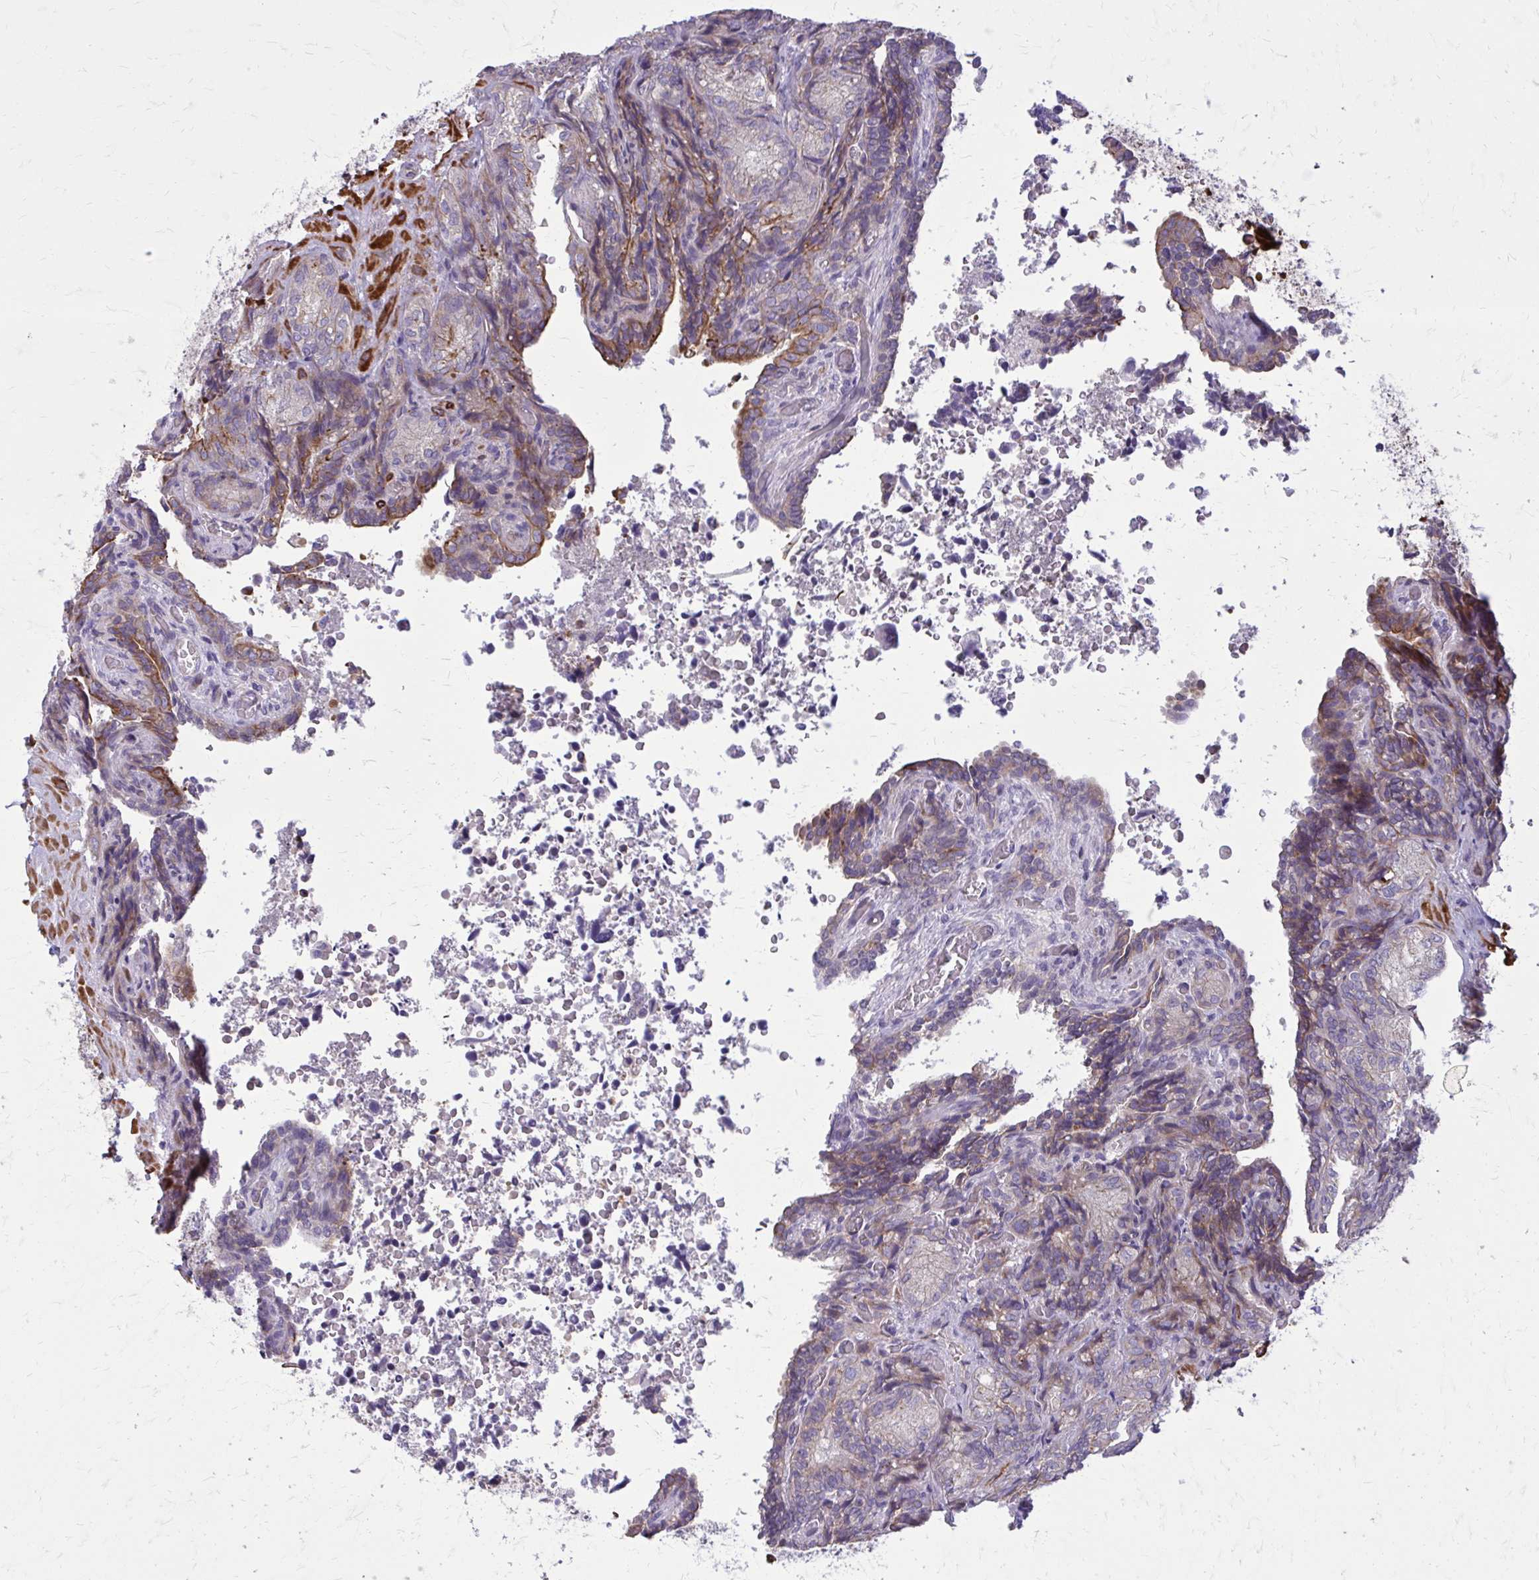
{"staining": {"intensity": "moderate", "quantity": "<25%", "location": "cytoplasmic/membranous"}, "tissue": "seminal vesicle", "cell_type": "Glandular cells", "image_type": "normal", "snomed": [{"axis": "morphology", "description": "Normal tissue, NOS"}, {"axis": "topography", "description": "Seminal veicle"}], "caption": "Protein analysis of unremarkable seminal vesicle exhibits moderate cytoplasmic/membranous expression in approximately <25% of glandular cells.", "gene": "FAP", "patient": {"sex": "male", "age": 68}}